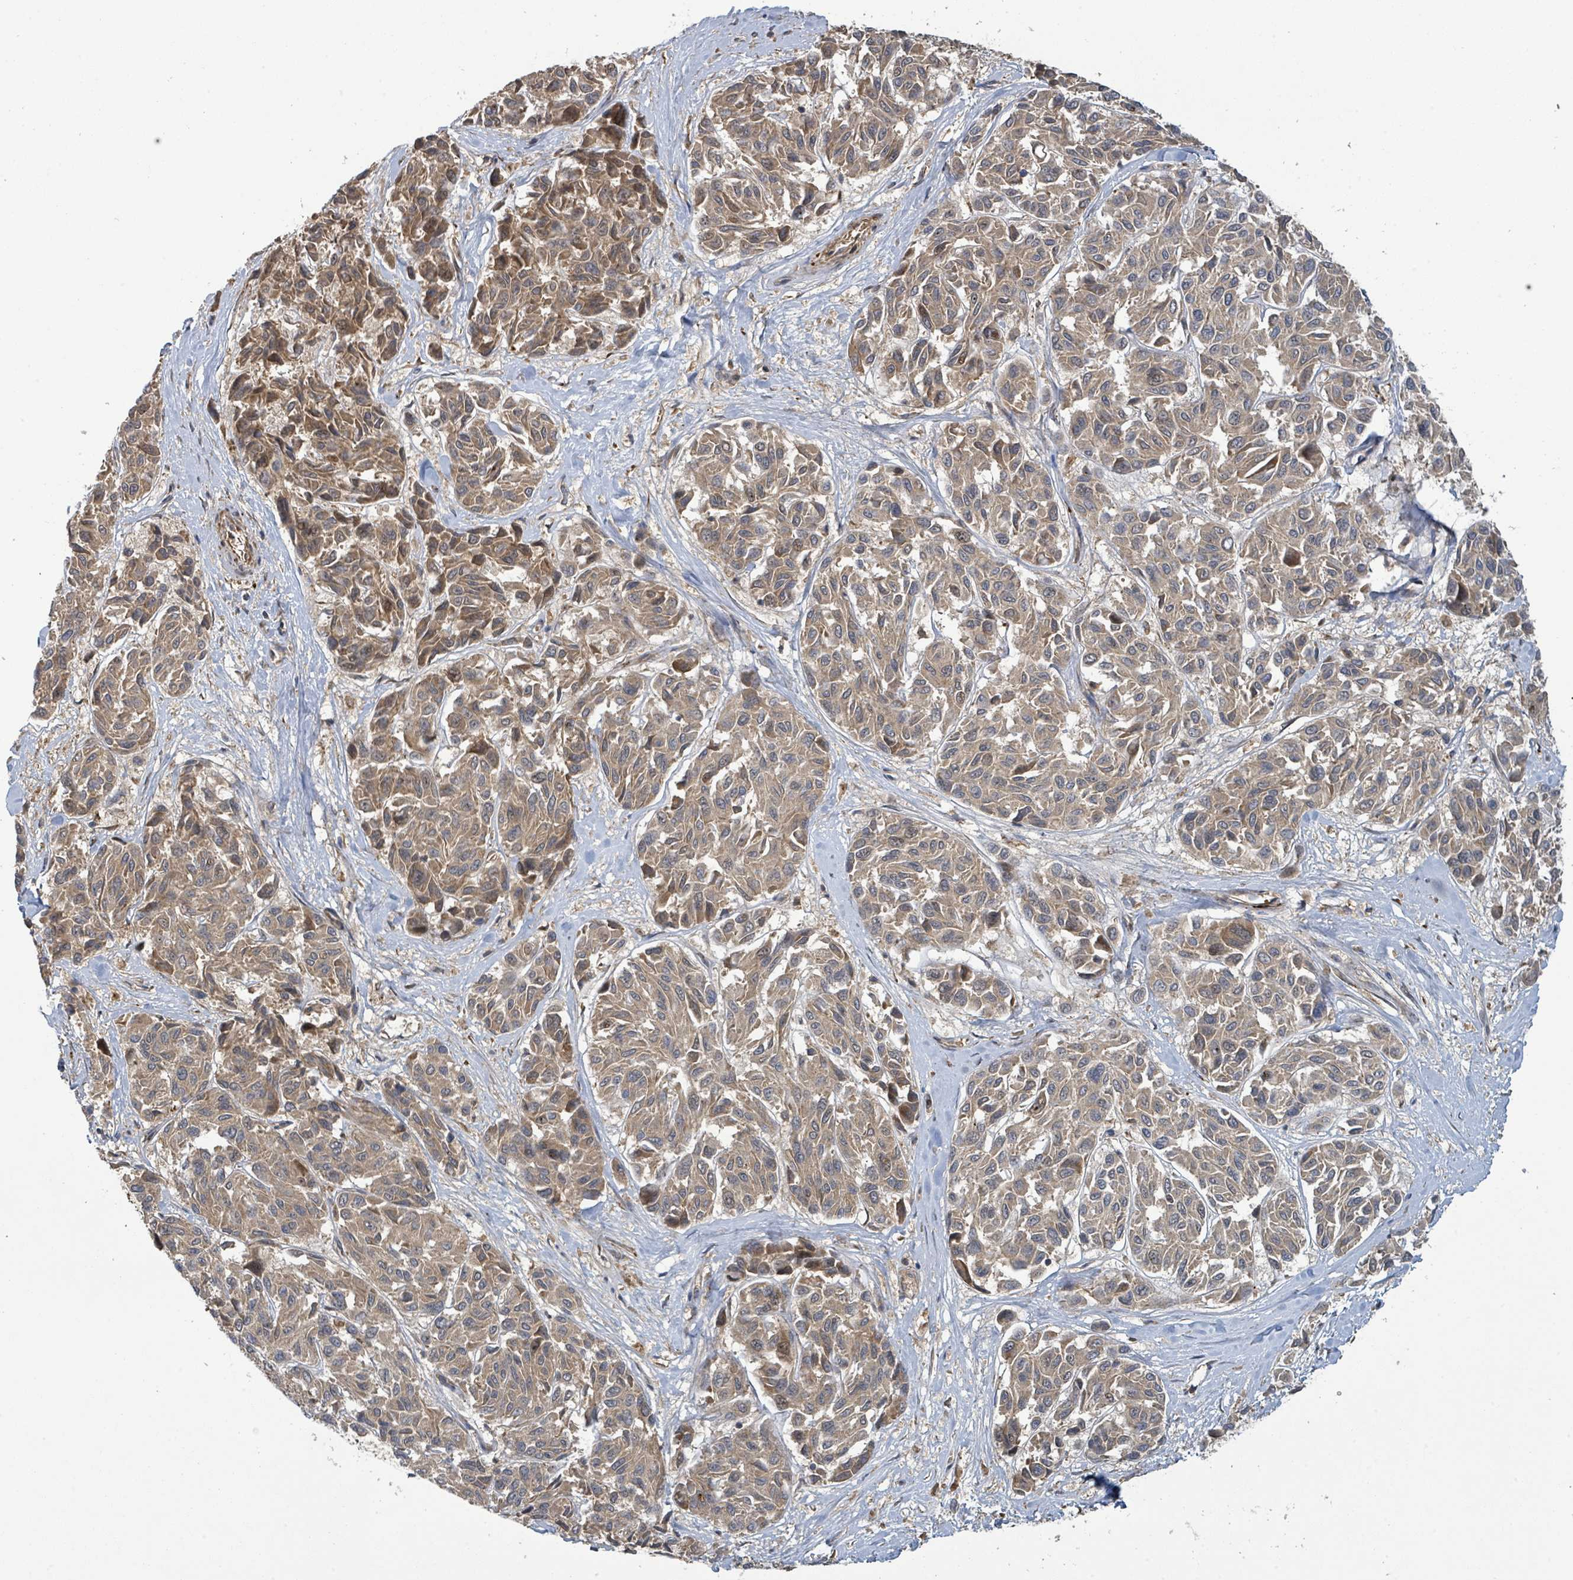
{"staining": {"intensity": "moderate", "quantity": "25%-75%", "location": "cytoplasmic/membranous"}, "tissue": "melanoma", "cell_type": "Tumor cells", "image_type": "cancer", "snomed": [{"axis": "morphology", "description": "Malignant melanoma, NOS"}, {"axis": "topography", "description": "Skin"}], "caption": "This histopathology image shows melanoma stained with immunohistochemistry (IHC) to label a protein in brown. The cytoplasmic/membranous of tumor cells show moderate positivity for the protein. Nuclei are counter-stained blue.", "gene": "STARD4", "patient": {"sex": "female", "age": 66}}